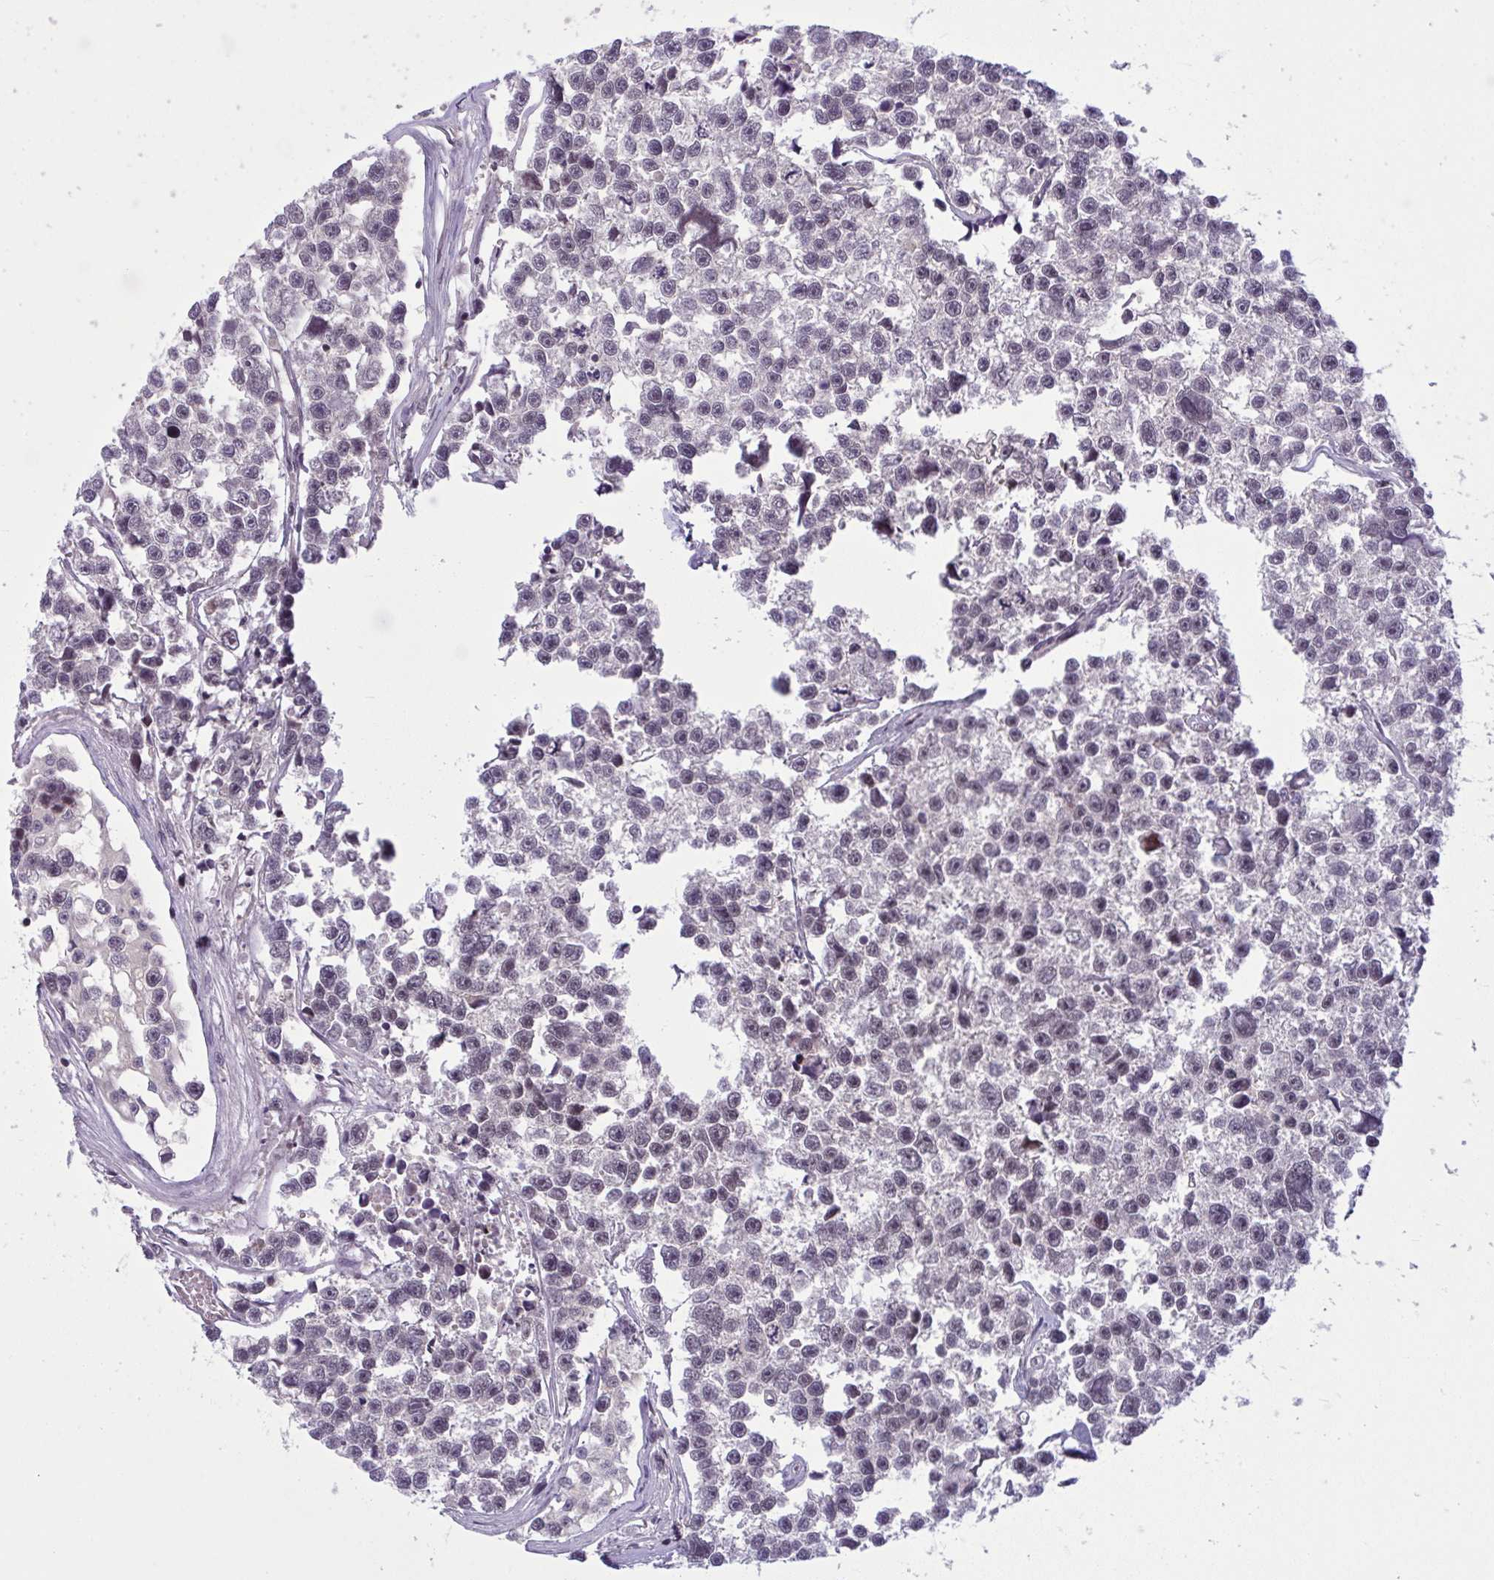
{"staining": {"intensity": "negative", "quantity": "none", "location": "none"}, "tissue": "testis cancer", "cell_type": "Tumor cells", "image_type": "cancer", "snomed": [{"axis": "morphology", "description": "Seminoma, NOS"}, {"axis": "topography", "description": "Testis"}], "caption": "High power microscopy image of an IHC image of testis cancer, revealing no significant expression in tumor cells. (DAB (3,3'-diaminobenzidine) IHC with hematoxylin counter stain).", "gene": "KLF2", "patient": {"sex": "male", "age": 26}}